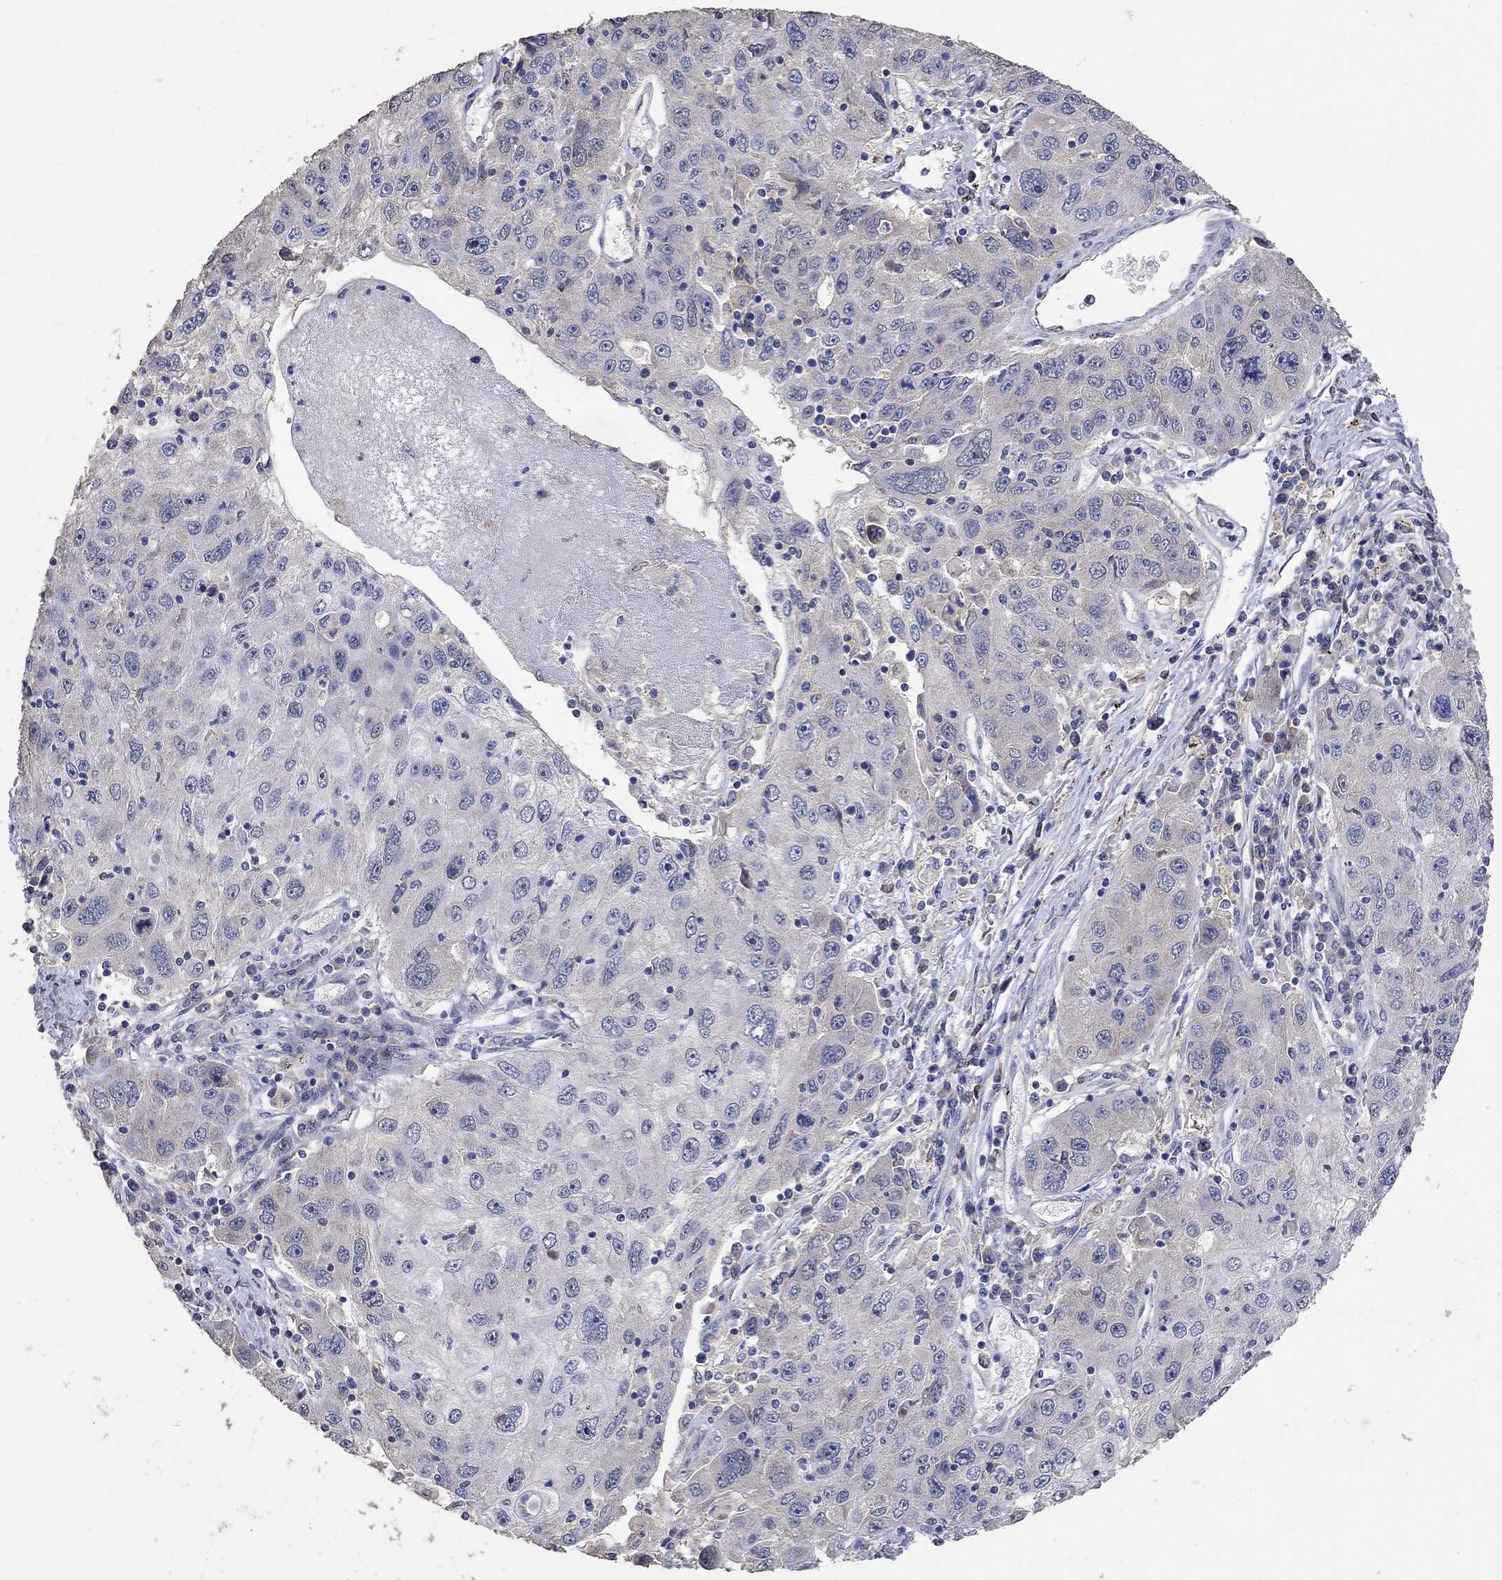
{"staining": {"intensity": "negative", "quantity": "none", "location": "none"}, "tissue": "stomach cancer", "cell_type": "Tumor cells", "image_type": "cancer", "snomed": [{"axis": "morphology", "description": "Adenocarcinoma, NOS"}, {"axis": "topography", "description": "Stomach"}], "caption": "DAB immunohistochemical staining of stomach cancer reveals no significant positivity in tumor cells.", "gene": "PTPN20", "patient": {"sex": "male", "age": 56}}